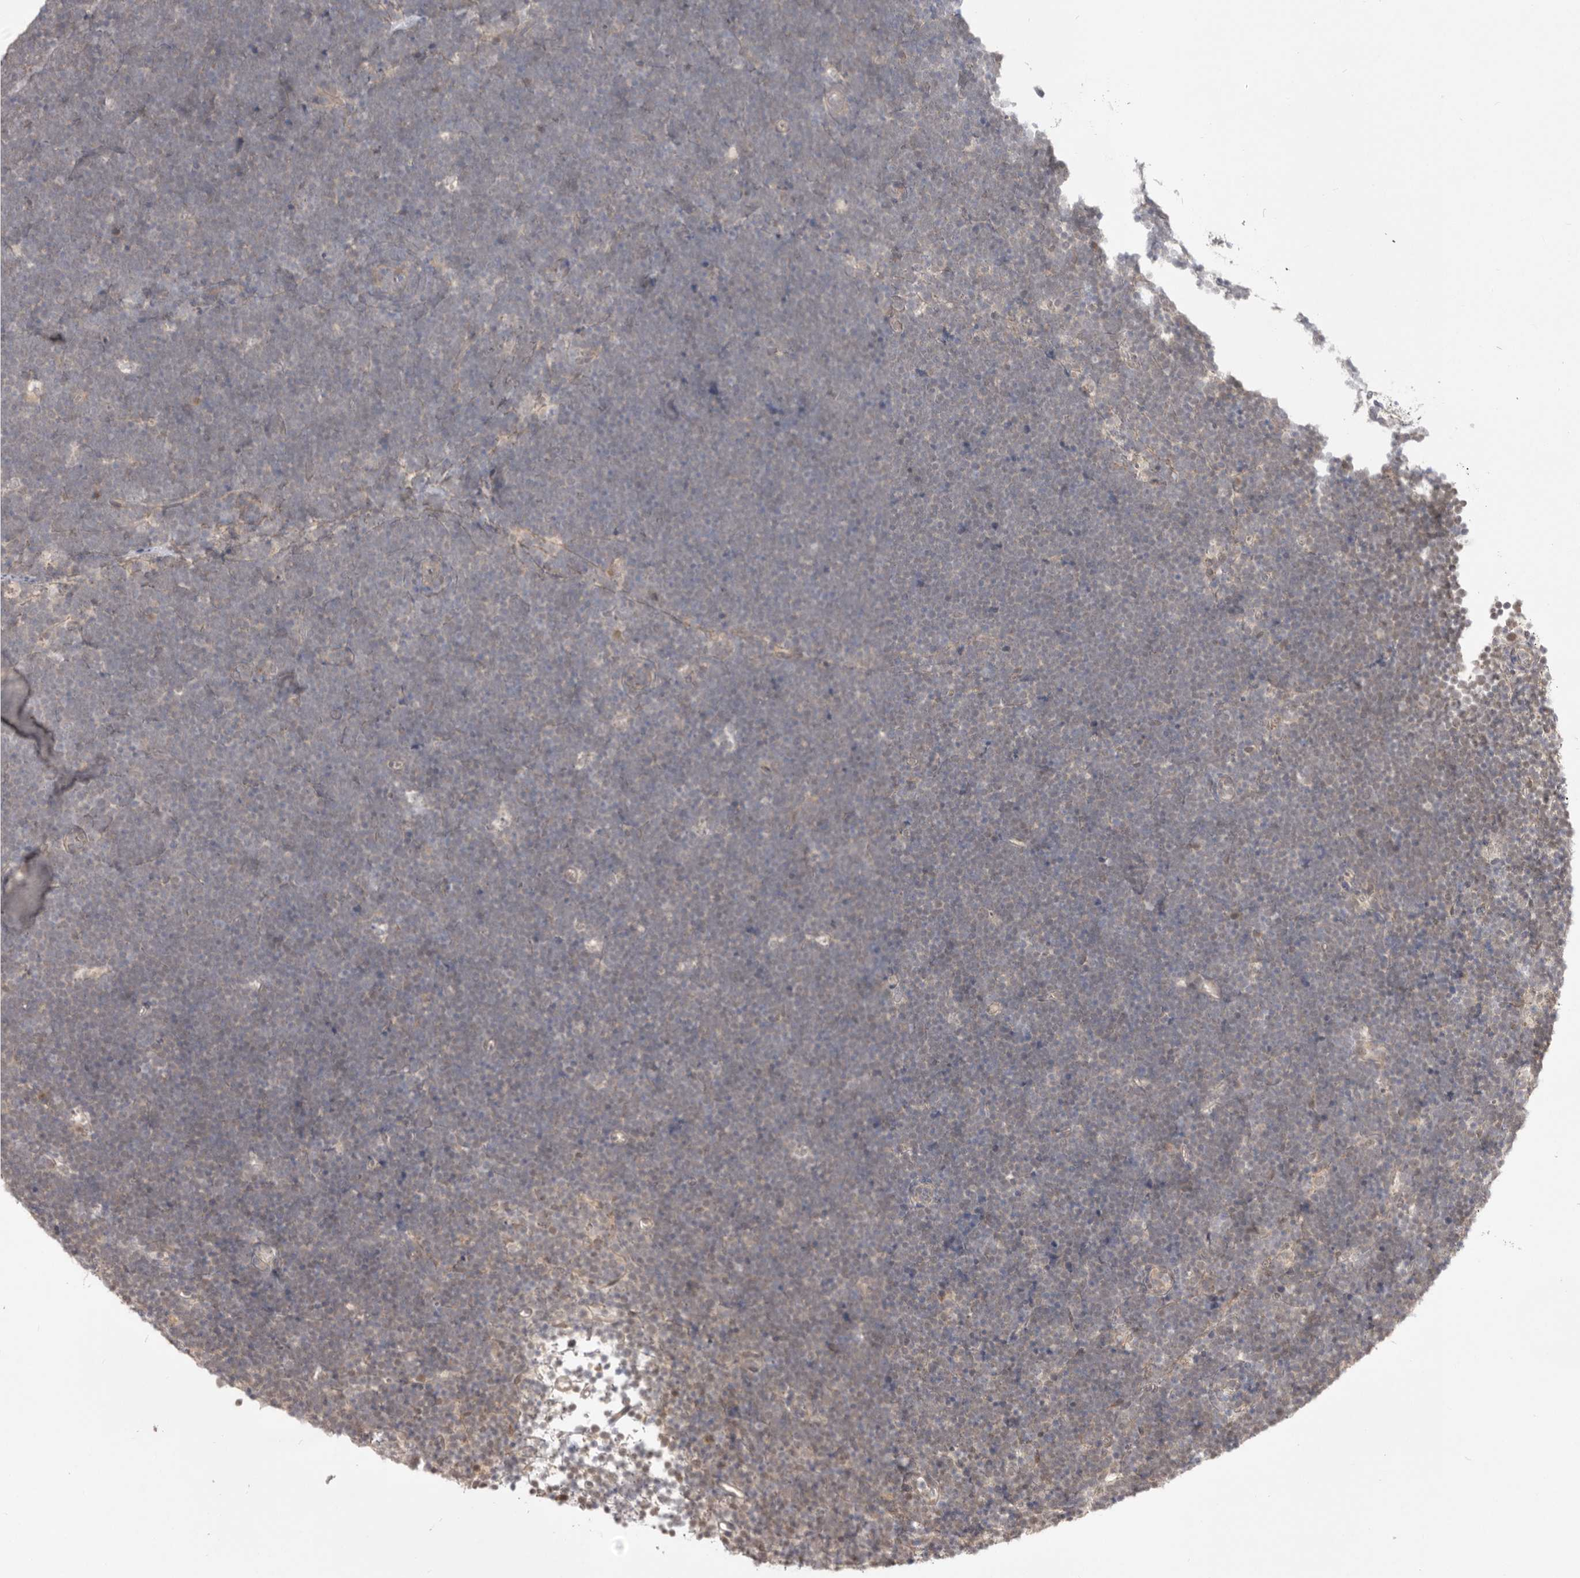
{"staining": {"intensity": "negative", "quantity": "none", "location": "none"}, "tissue": "lymphoma", "cell_type": "Tumor cells", "image_type": "cancer", "snomed": [{"axis": "morphology", "description": "Malignant lymphoma, non-Hodgkin's type, High grade"}, {"axis": "topography", "description": "Lymph node"}], "caption": "A high-resolution image shows immunohistochemistry (IHC) staining of high-grade malignant lymphoma, non-Hodgkin's type, which shows no significant positivity in tumor cells.", "gene": "NSUN4", "patient": {"sex": "male", "age": 13}}